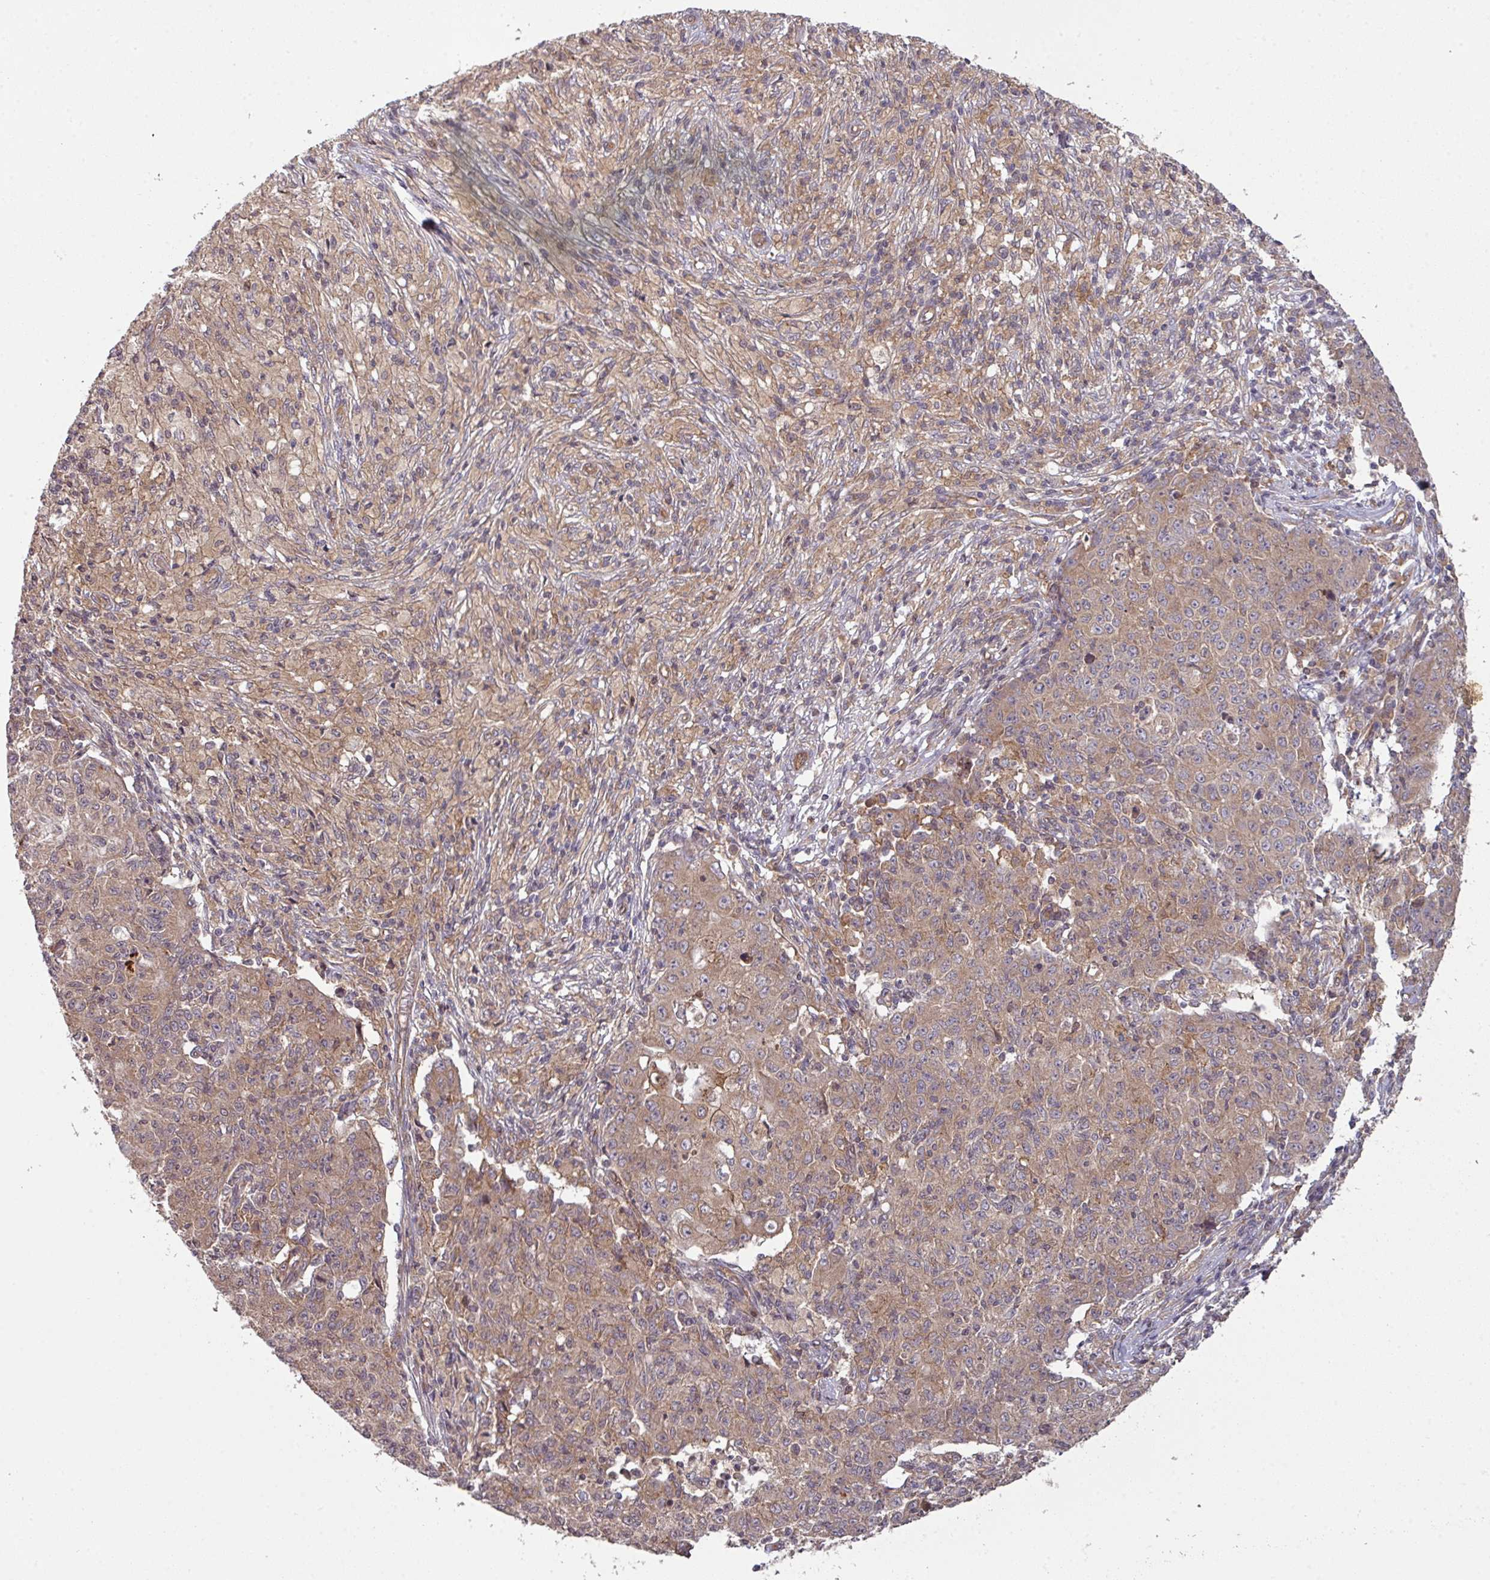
{"staining": {"intensity": "moderate", "quantity": ">75%", "location": "cytoplasmic/membranous"}, "tissue": "ovarian cancer", "cell_type": "Tumor cells", "image_type": "cancer", "snomed": [{"axis": "morphology", "description": "Carcinoma, endometroid"}, {"axis": "topography", "description": "Ovary"}], "caption": "Ovarian cancer (endometroid carcinoma) tissue reveals moderate cytoplasmic/membranous positivity in about >75% of tumor cells, visualized by immunohistochemistry. (brown staining indicates protein expression, while blue staining denotes nuclei).", "gene": "CYFIP2", "patient": {"sex": "female", "age": 42}}